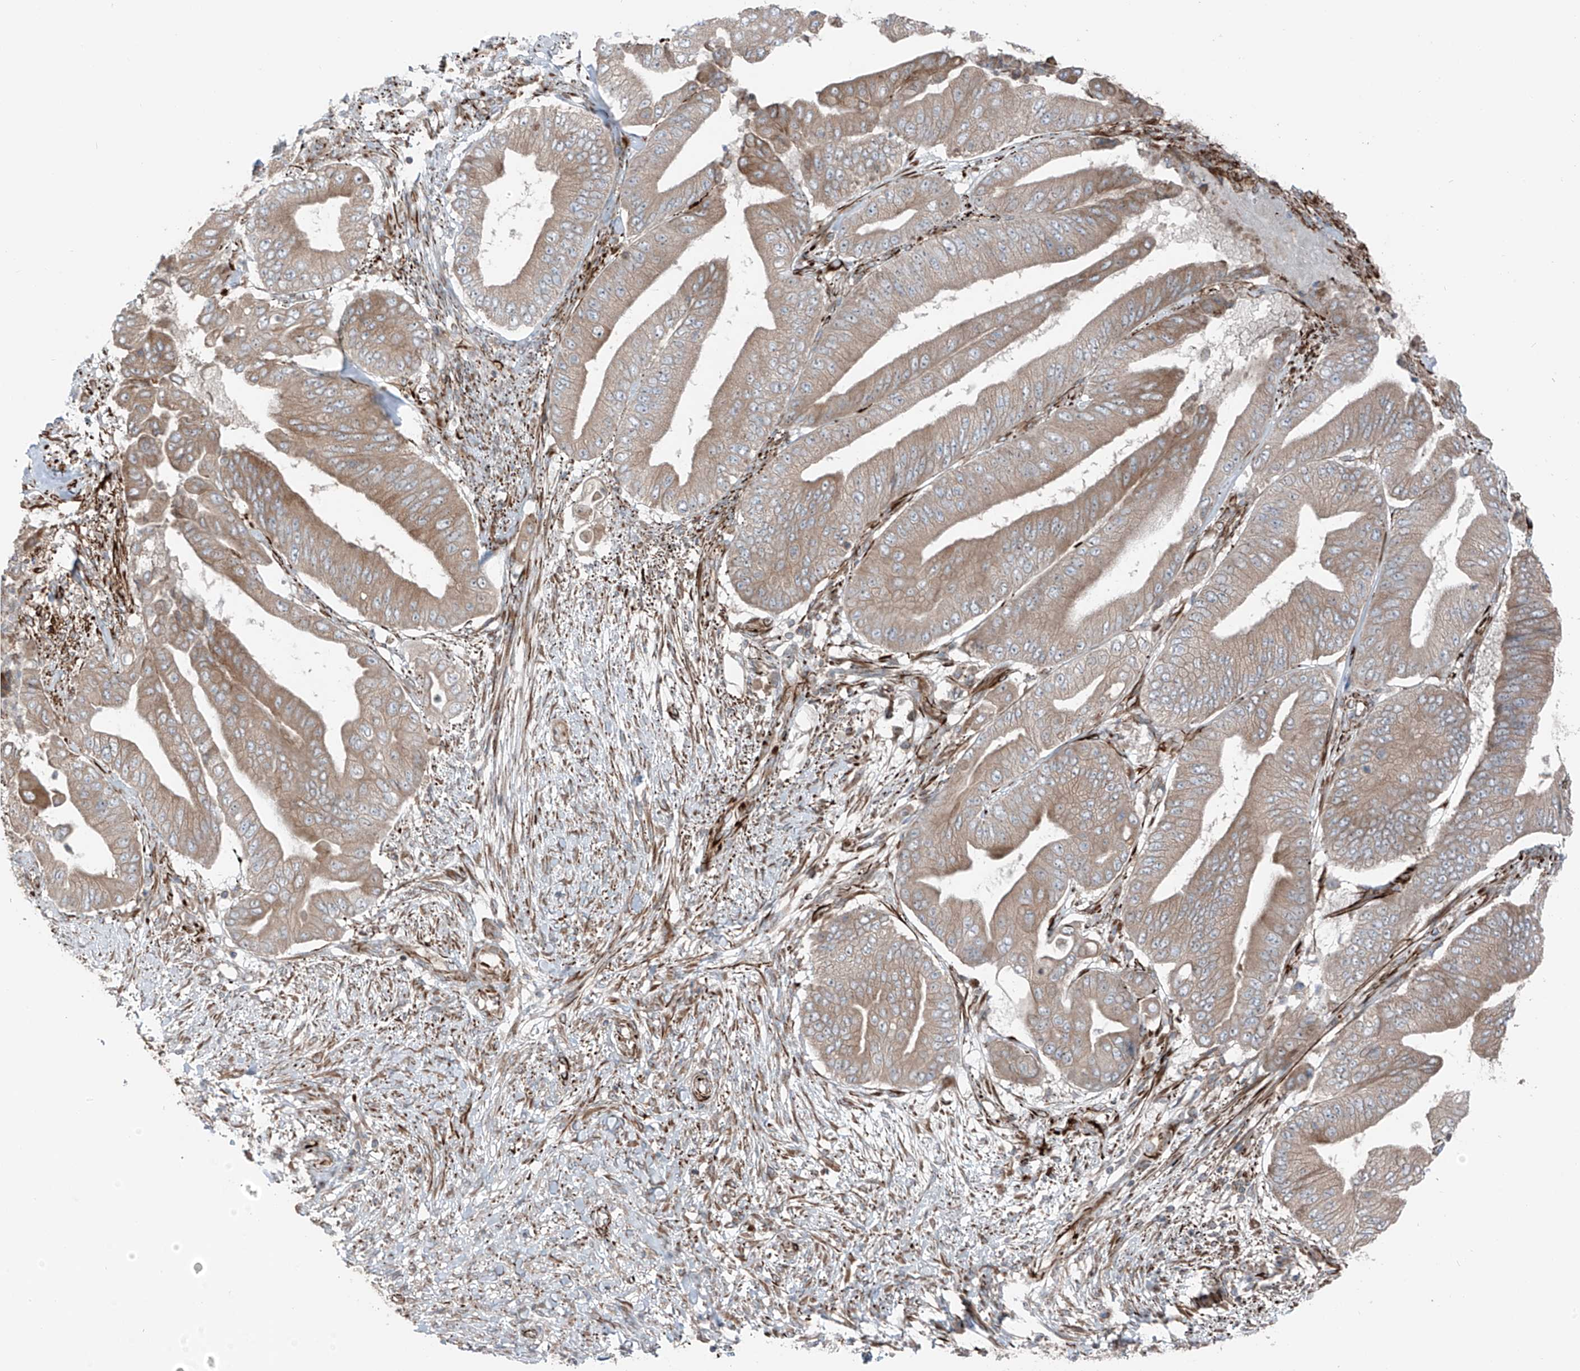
{"staining": {"intensity": "moderate", "quantity": ">75%", "location": "cytoplasmic/membranous"}, "tissue": "pancreatic cancer", "cell_type": "Tumor cells", "image_type": "cancer", "snomed": [{"axis": "morphology", "description": "Adenocarcinoma, NOS"}, {"axis": "topography", "description": "Pancreas"}], "caption": "Tumor cells reveal moderate cytoplasmic/membranous staining in approximately >75% of cells in pancreatic cancer.", "gene": "ERLEC1", "patient": {"sex": "female", "age": 77}}